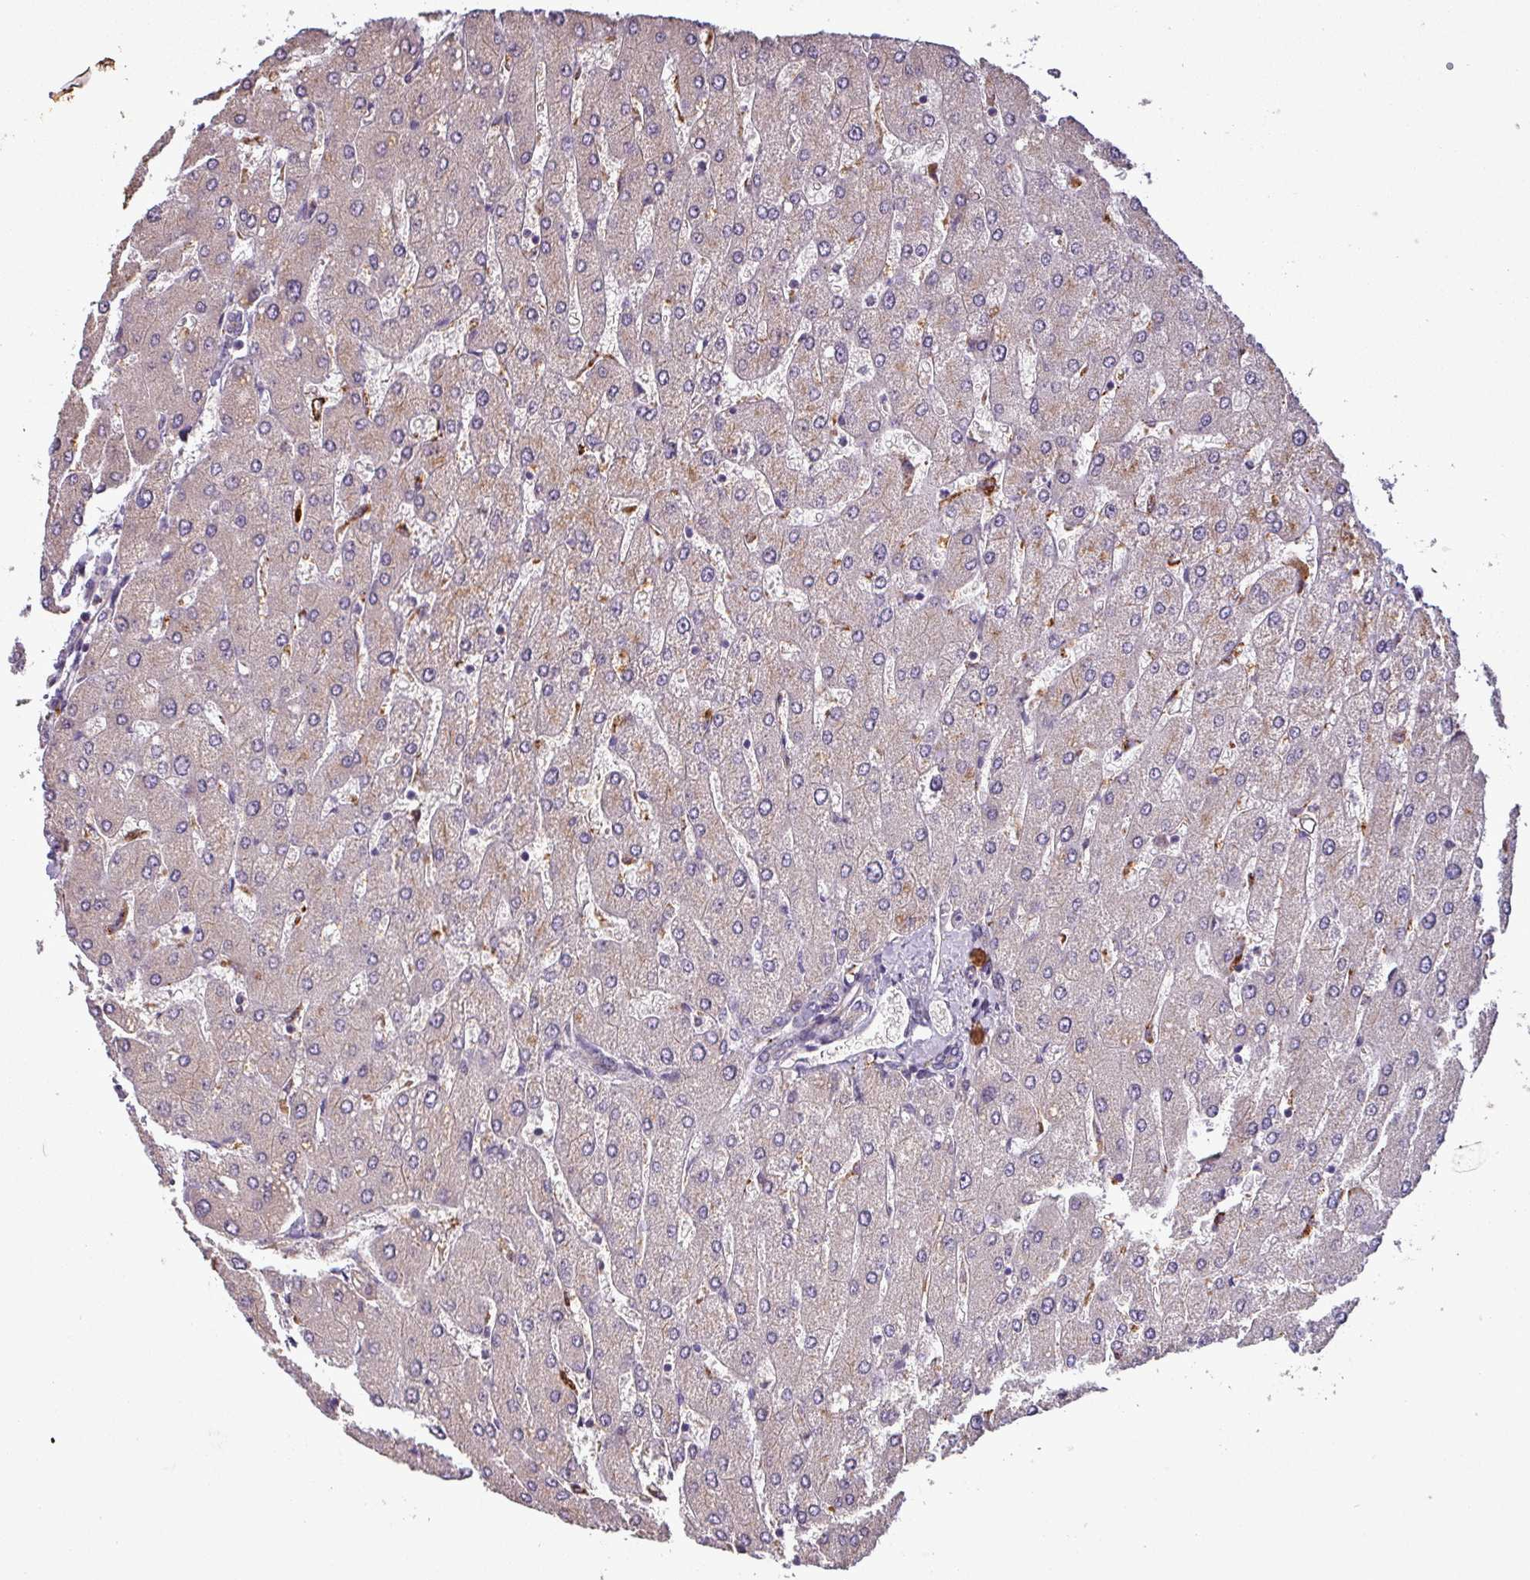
{"staining": {"intensity": "negative", "quantity": "none", "location": "none"}, "tissue": "liver", "cell_type": "Cholangiocytes", "image_type": "normal", "snomed": [{"axis": "morphology", "description": "Normal tissue, NOS"}, {"axis": "topography", "description": "Liver"}], "caption": "The IHC photomicrograph has no significant staining in cholangiocytes of liver.", "gene": "PUS1", "patient": {"sex": "male", "age": 55}}